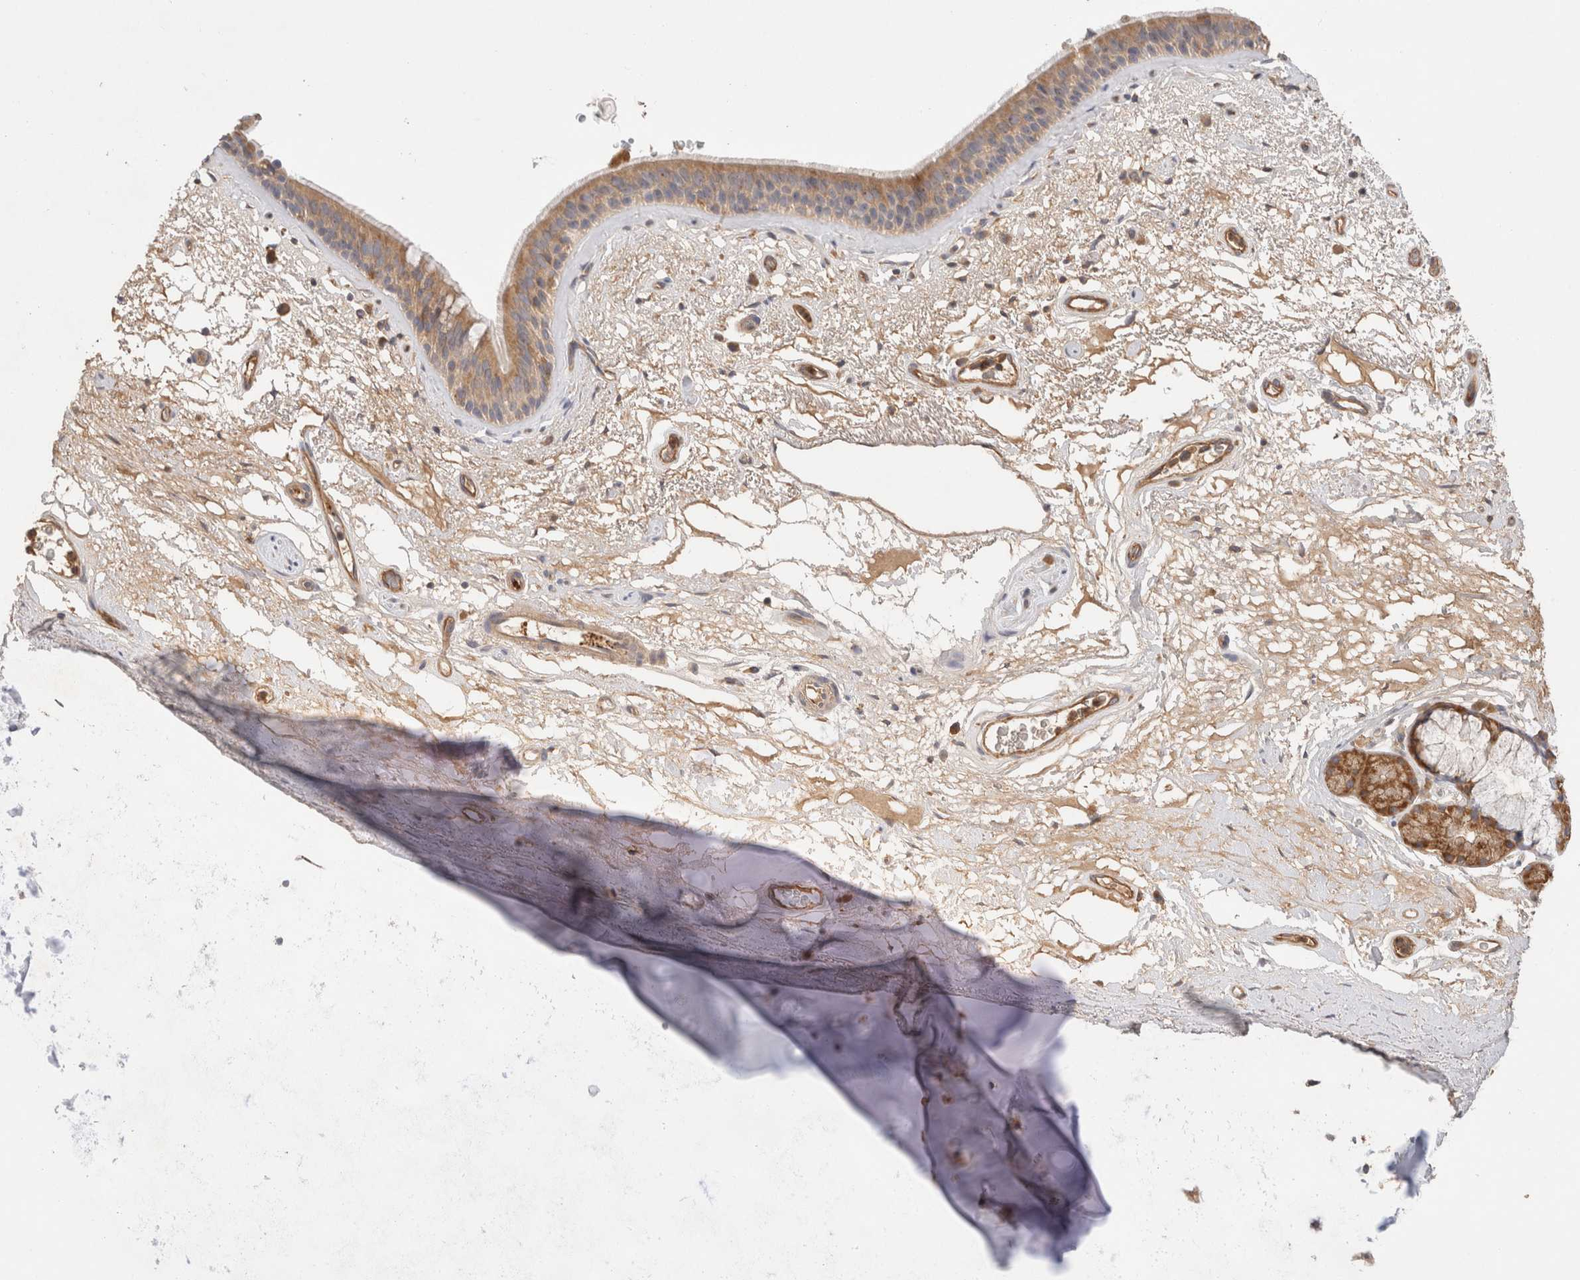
{"staining": {"intensity": "moderate", "quantity": ">75%", "location": "cytoplasmic/membranous"}, "tissue": "bronchus", "cell_type": "Respiratory epithelial cells", "image_type": "normal", "snomed": [{"axis": "morphology", "description": "Normal tissue, NOS"}, {"axis": "topography", "description": "Cartilage tissue"}], "caption": "High-magnification brightfield microscopy of normal bronchus stained with DAB (3,3'-diaminobenzidine) (brown) and counterstained with hematoxylin (blue). respiratory epithelial cells exhibit moderate cytoplasmic/membranous expression is seen in approximately>75% of cells. The protein of interest is stained brown, and the nuclei are stained in blue (DAB (3,3'-diaminobenzidine) IHC with brightfield microscopy, high magnification).", "gene": "C8orf44", "patient": {"sex": "female", "age": 63}}